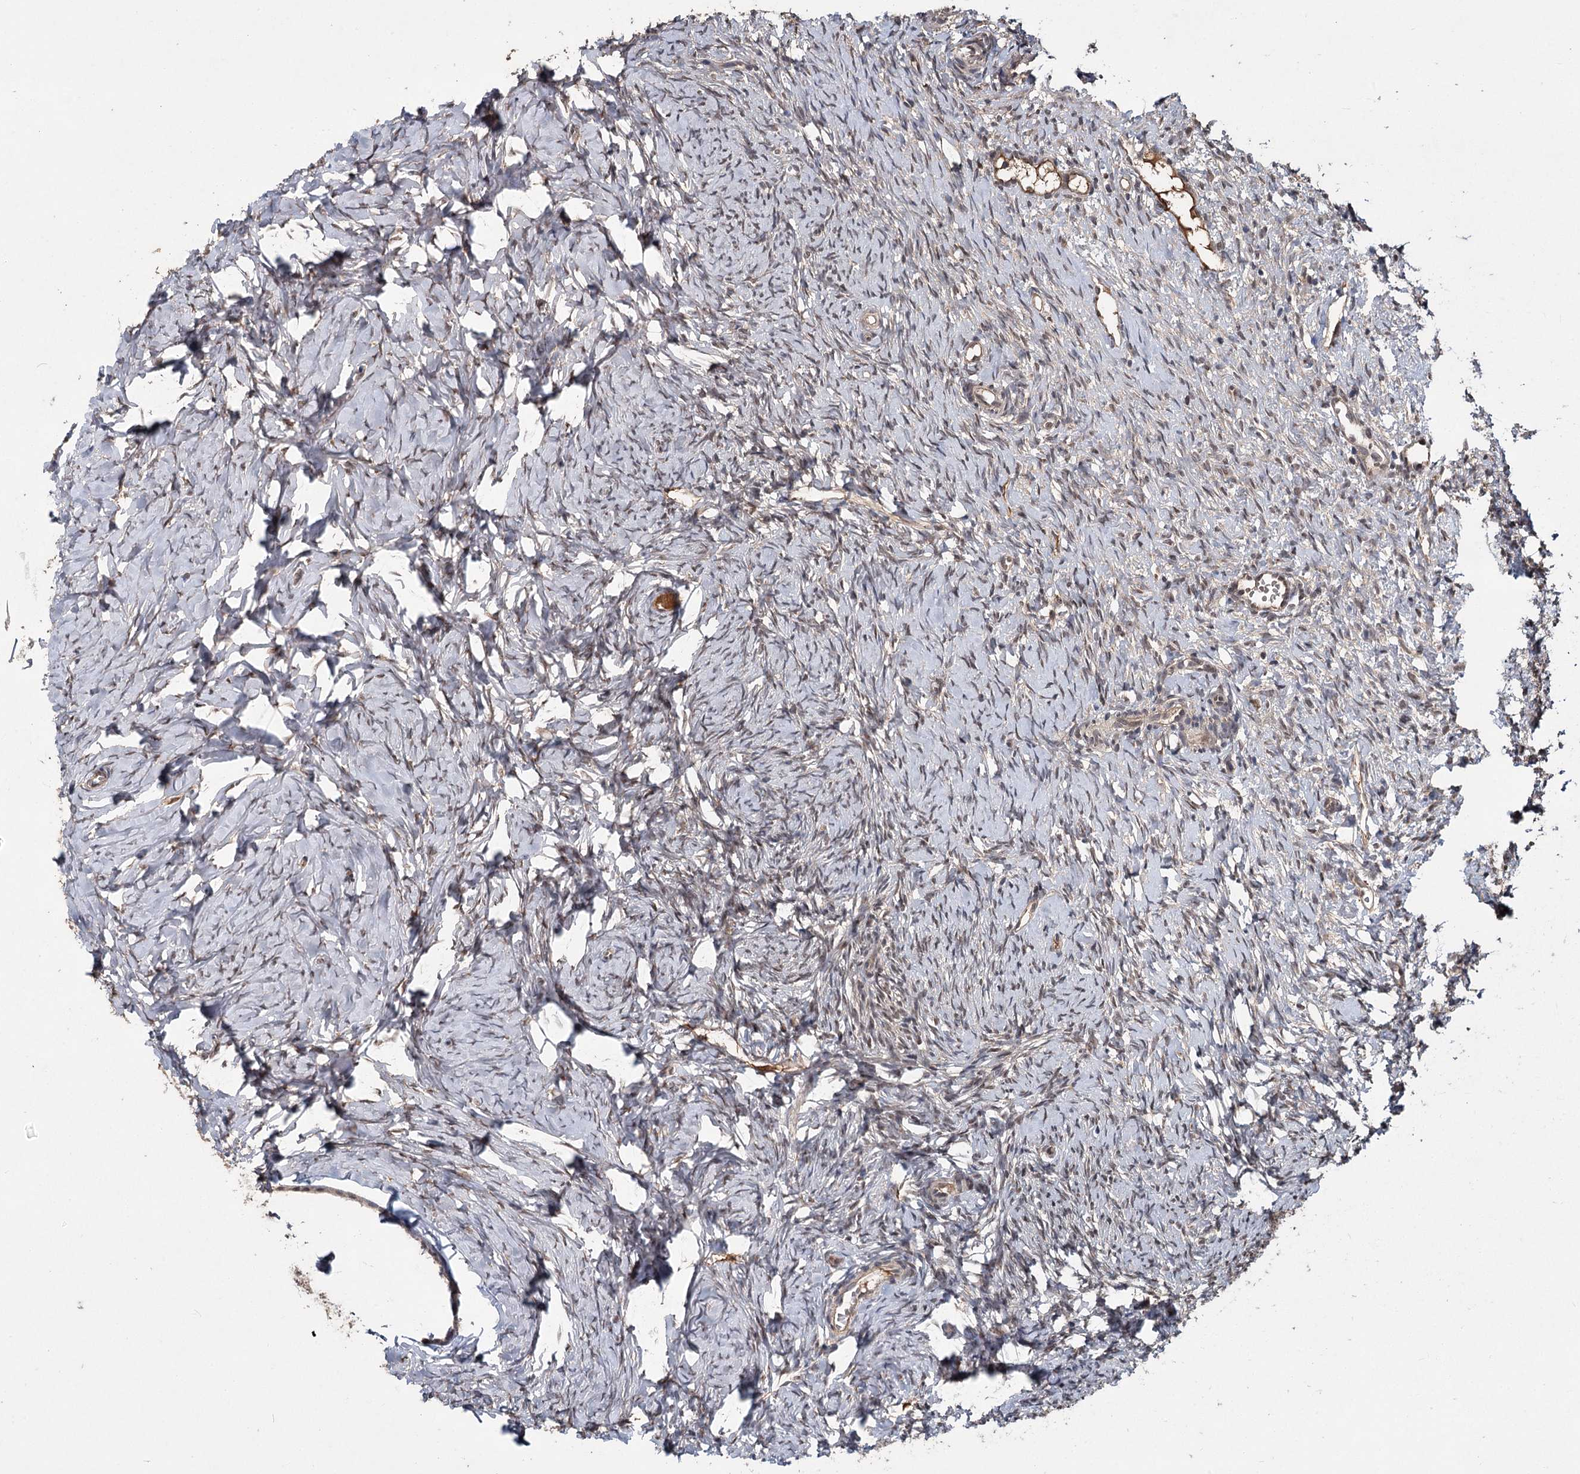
{"staining": {"intensity": "weak", "quantity": "25%-75%", "location": "nuclear"}, "tissue": "ovary", "cell_type": "Ovarian stroma cells", "image_type": "normal", "snomed": [{"axis": "morphology", "description": "Normal tissue, NOS"}, {"axis": "topography", "description": "Ovary"}], "caption": "A high-resolution histopathology image shows IHC staining of unremarkable ovary, which demonstrates weak nuclear expression in approximately 25%-75% of ovarian stroma cells. The protein of interest is shown in brown color, while the nuclei are stained blue.", "gene": "MYG1", "patient": {"sex": "female", "age": 51}}